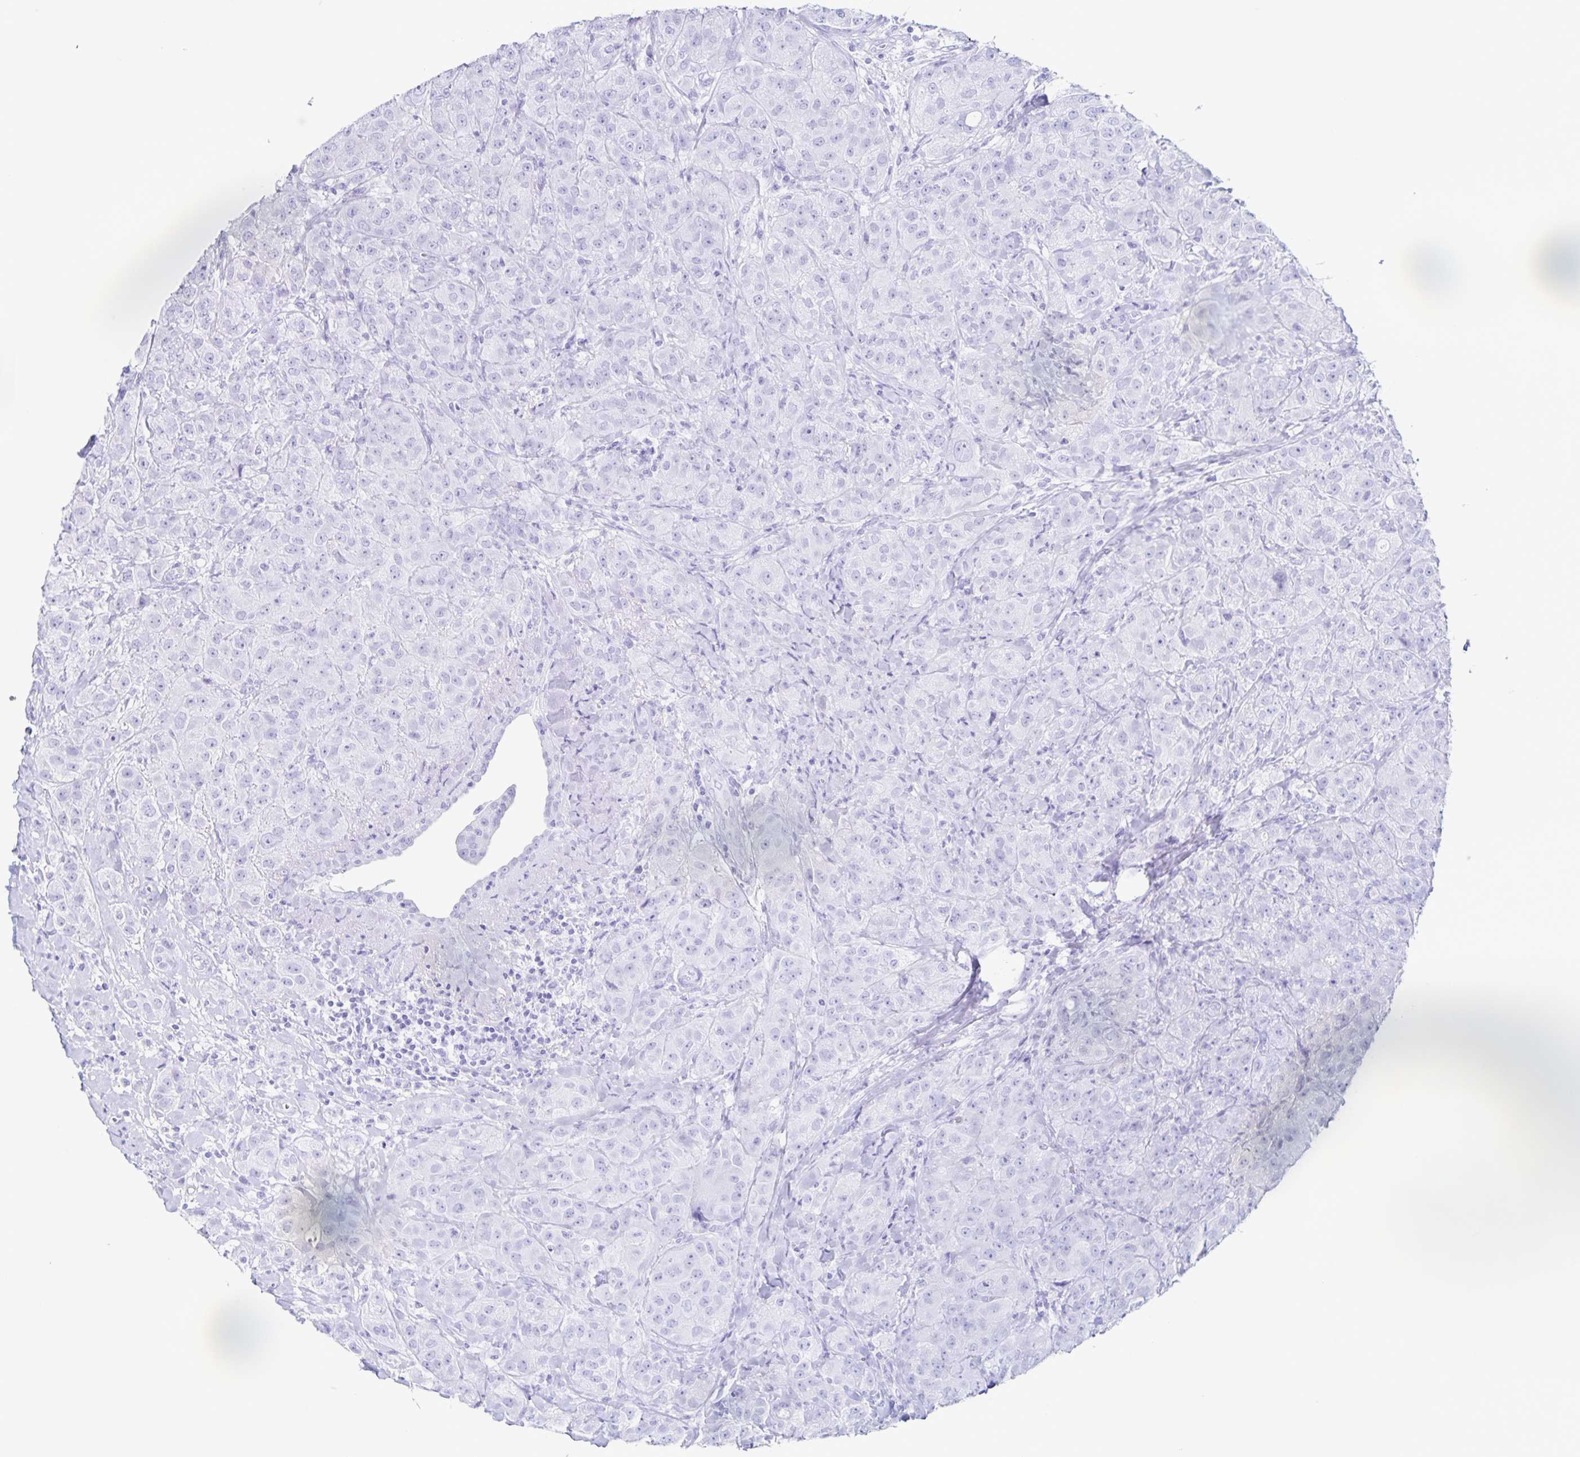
{"staining": {"intensity": "negative", "quantity": "none", "location": "none"}, "tissue": "breast cancer", "cell_type": "Tumor cells", "image_type": "cancer", "snomed": [{"axis": "morphology", "description": "Normal tissue, NOS"}, {"axis": "morphology", "description": "Duct carcinoma"}, {"axis": "topography", "description": "Breast"}], "caption": "Immunohistochemistry histopathology image of breast cancer (intraductal carcinoma) stained for a protein (brown), which demonstrates no expression in tumor cells. The staining was performed using DAB (3,3'-diaminobenzidine) to visualize the protein expression in brown, while the nuclei were stained in blue with hematoxylin (Magnification: 20x).", "gene": "C12orf56", "patient": {"sex": "female", "age": 43}}